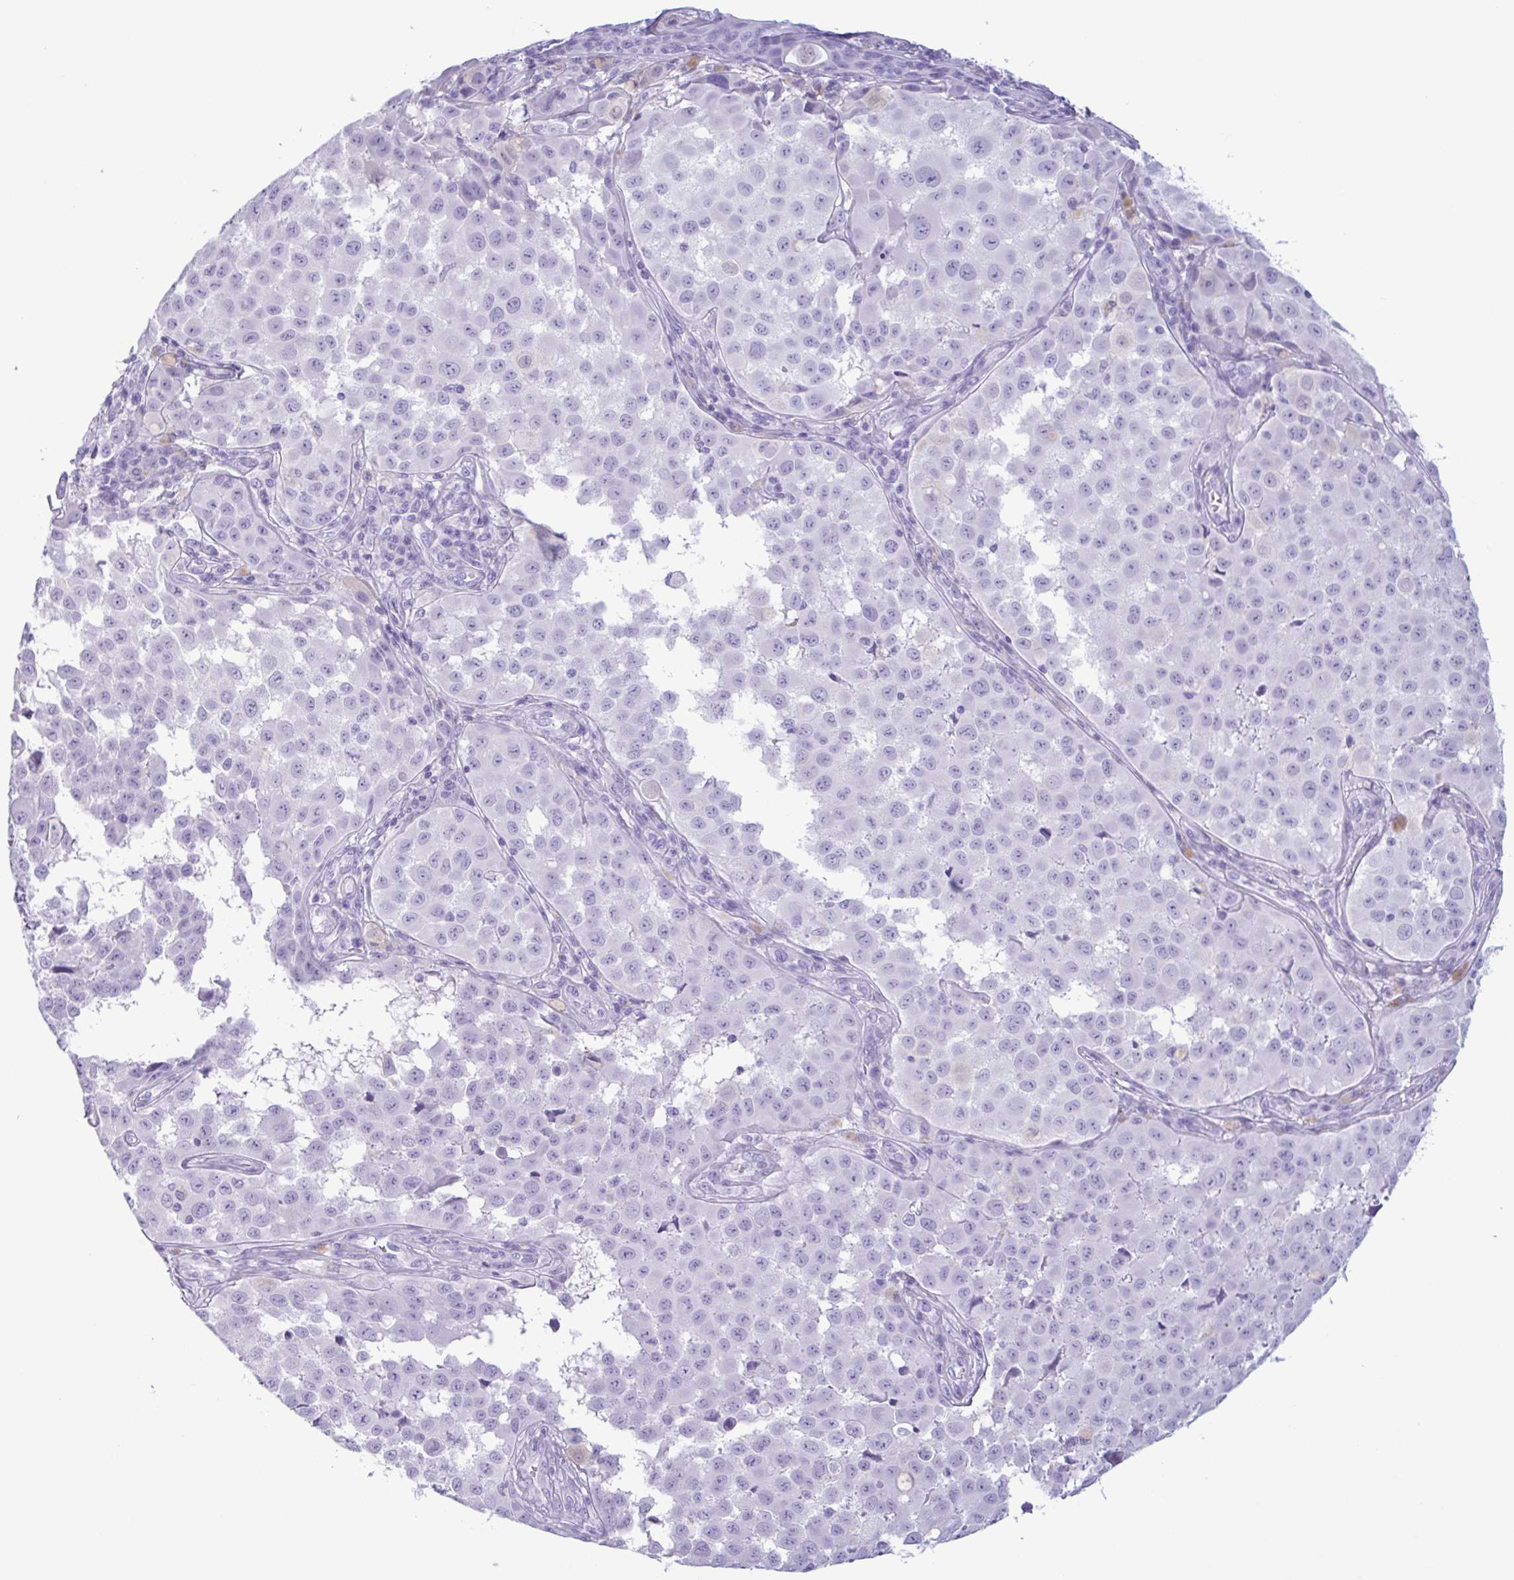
{"staining": {"intensity": "negative", "quantity": "none", "location": "none"}, "tissue": "melanoma", "cell_type": "Tumor cells", "image_type": "cancer", "snomed": [{"axis": "morphology", "description": "Malignant melanoma, NOS"}, {"axis": "topography", "description": "Skin"}], "caption": "A high-resolution photomicrograph shows IHC staining of melanoma, which exhibits no significant positivity in tumor cells.", "gene": "CTSE", "patient": {"sex": "male", "age": 64}}